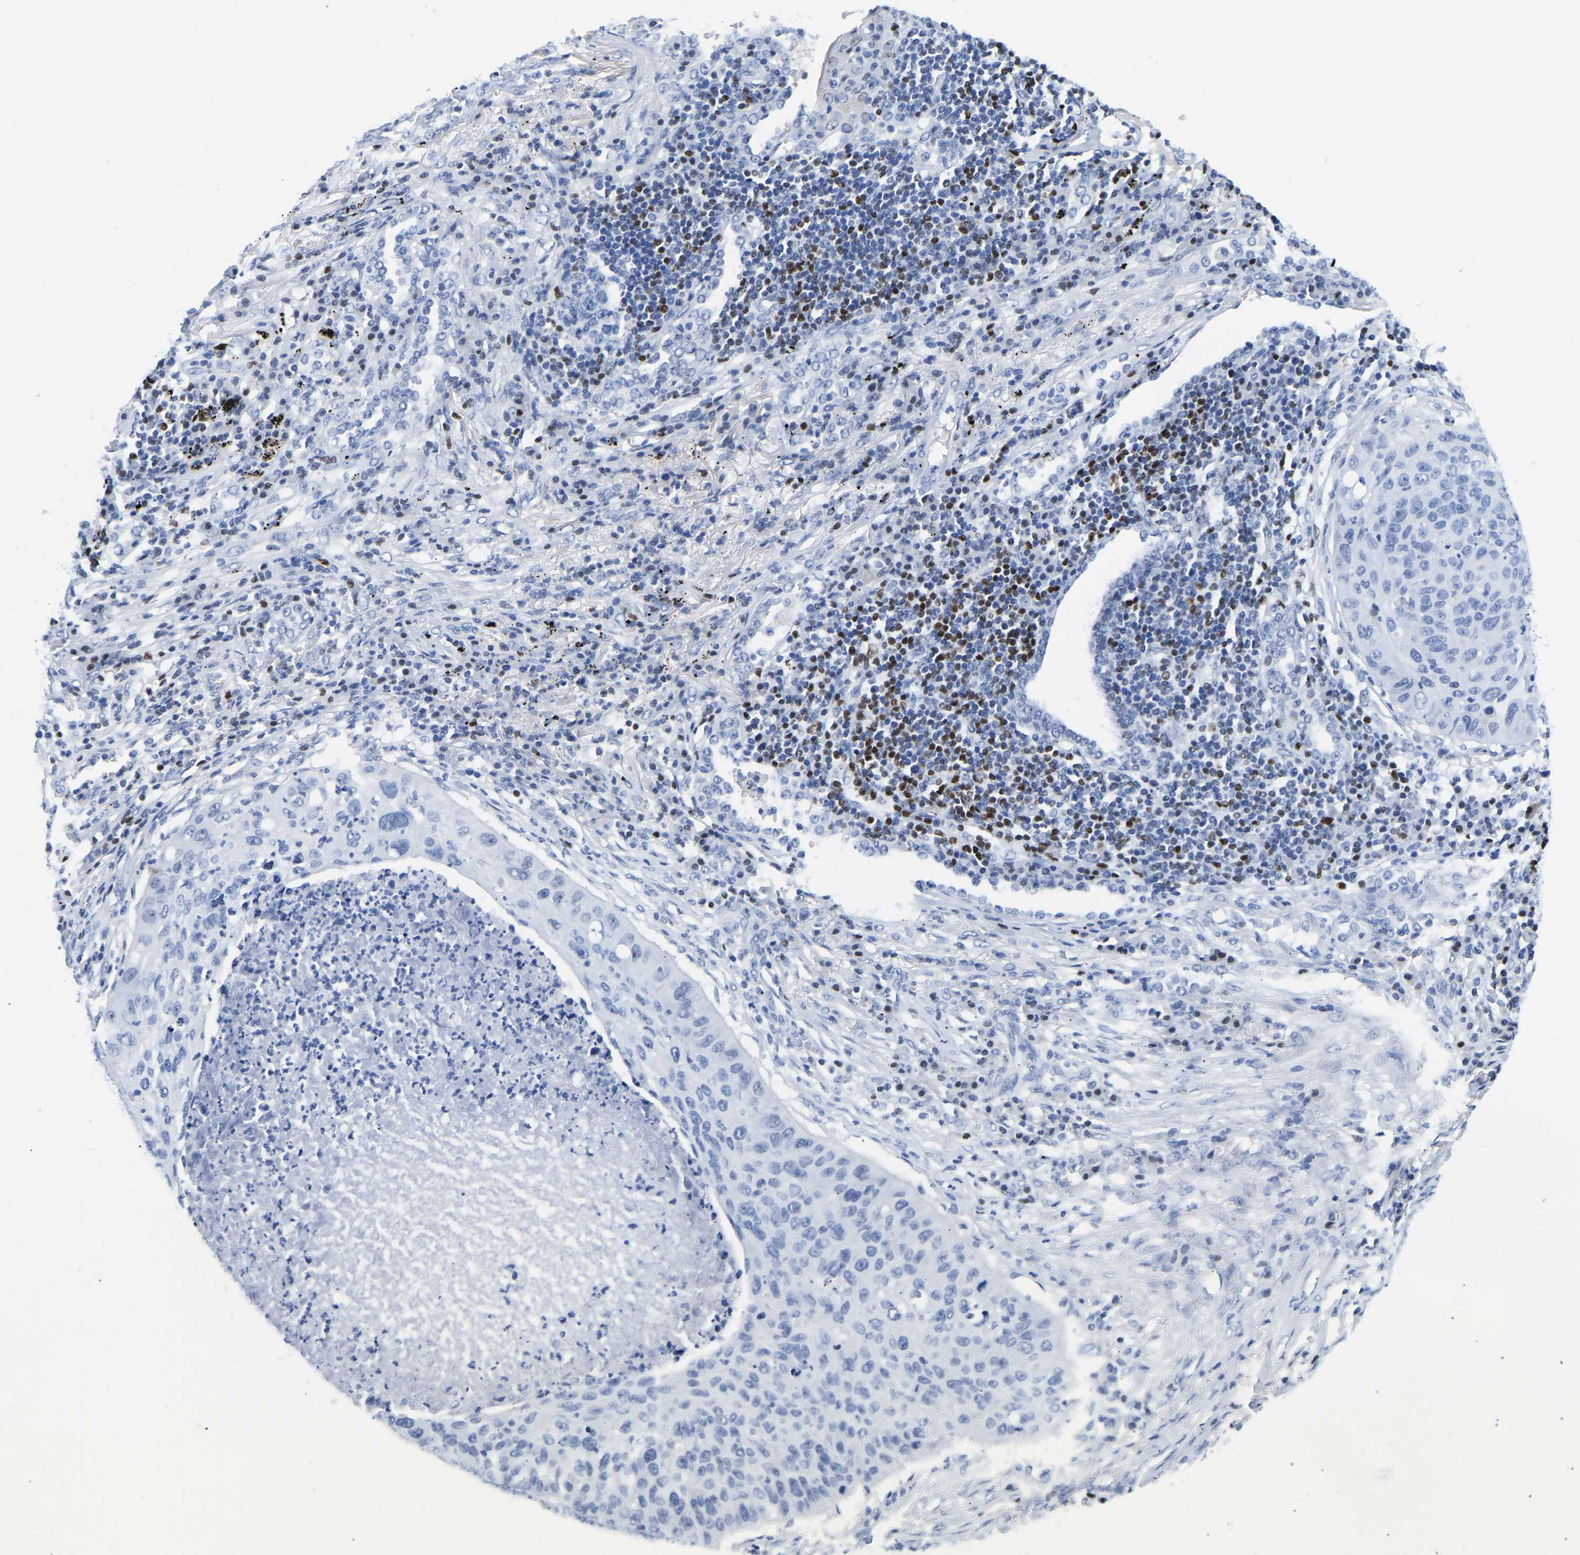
{"staining": {"intensity": "negative", "quantity": "none", "location": "none"}, "tissue": "lung cancer", "cell_type": "Tumor cells", "image_type": "cancer", "snomed": [{"axis": "morphology", "description": "Squamous cell carcinoma, NOS"}, {"axis": "topography", "description": "Lung"}], "caption": "Tumor cells are negative for brown protein staining in squamous cell carcinoma (lung).", "gene": "TCF7", "patient": {"sex": "female", "age": 63}}